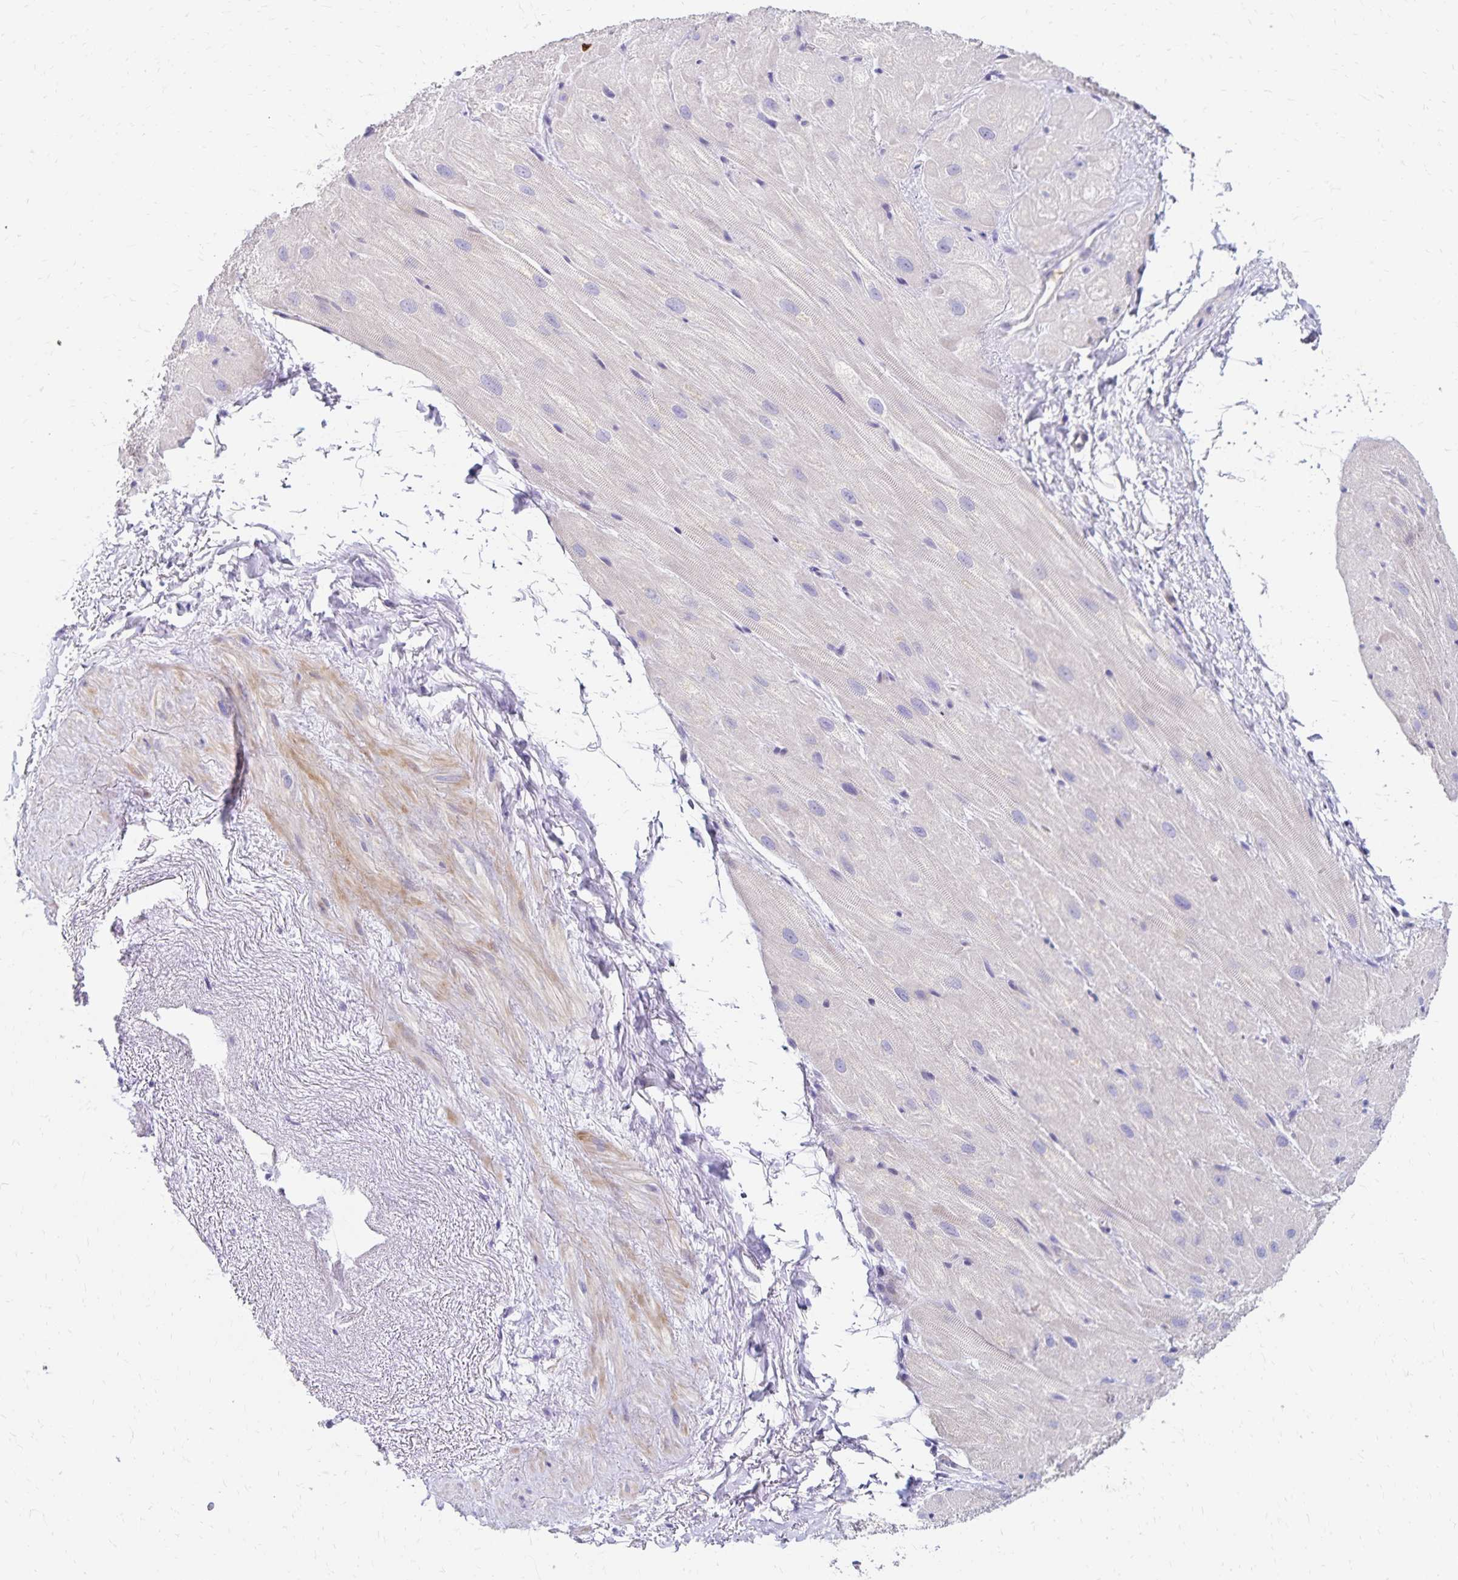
{"staining": {"intensity": "negative", "quantity": "none", "location": "none"}, "tissue": "heart muscle", "cell_type": "Cardiomyocytes", "image_type": "normal", "snomed": [{"axis": "morphology", "description": "Normal tissue, NOS"}, {"axis": "topography", "description": "Heart"}], "caption": "Immunohistochemical staining of benign heart muscle demonstrates no significant staining in cardiomyocytes.", "gene": "NECAP1", "patient": {"sex": "male", "age": 62}}